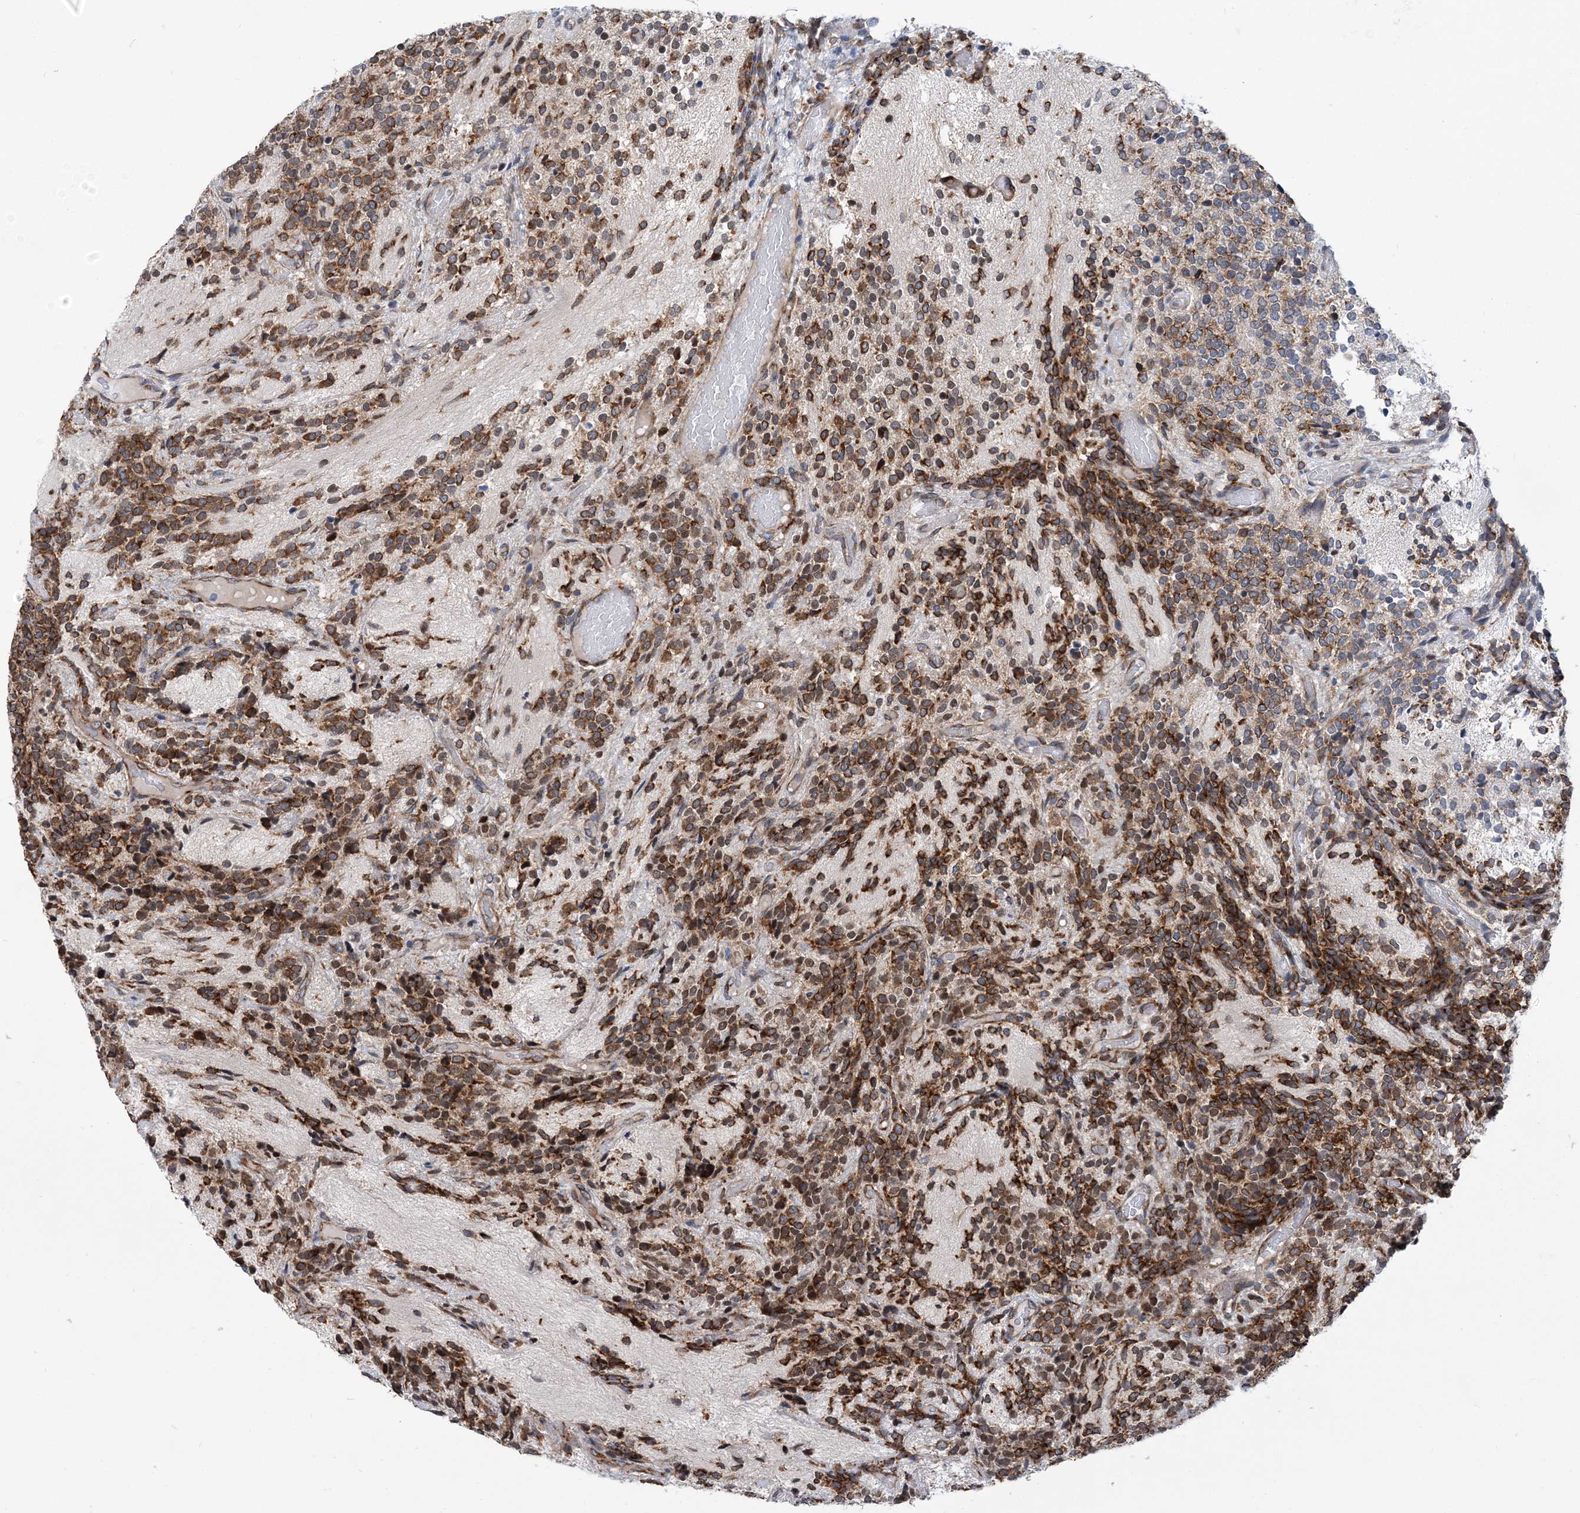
{"staining": {"intensity": "strong", "quantity": ">75%", "location": "cytoplasmic/membranous"}, "tissue": "glioma", "cell_type": "Tumor cells", "image_type": "cancer", "snomed": [{"axis": "morphology", "description": "Glioma, malignant, Low grade"}, {"axis": "topography", "description": "Brain"}], "caption": "Immunohistochemistry staining of glioma, which exhibits high levels of strong cytoplasmic/membranous expression in about >75% of tumor cells indicating strong cytoplasmic/membranous protein expression. The staining was performed using DAB (brown) for protein detection and nuclei were counterstained in hematoxylin (blue).", "gene": "PHF1", "patient": {"sex": "female", "age": 1}}